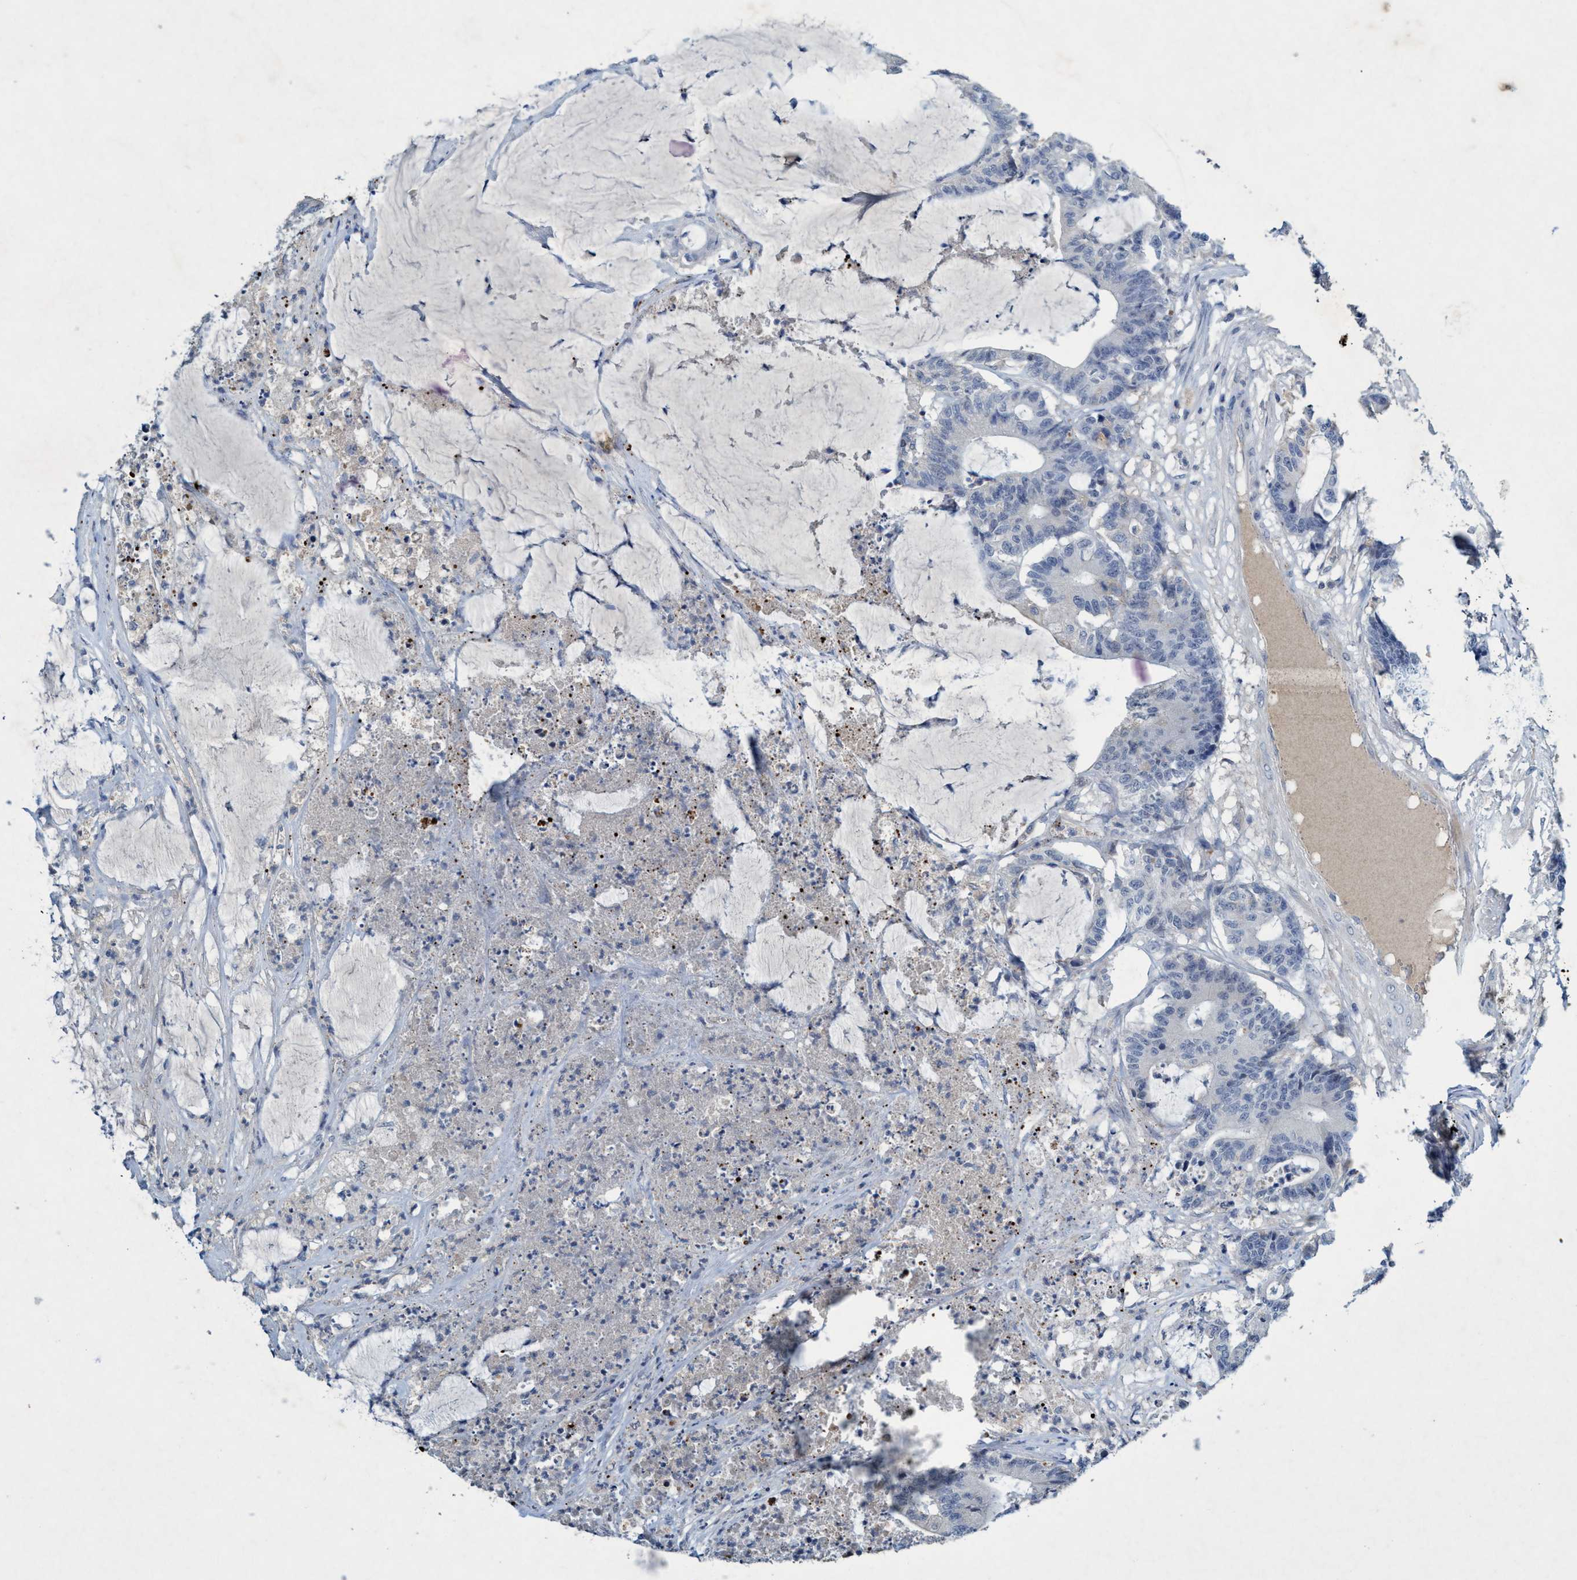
{"staining": {"intensity": "negative", "quantity": "none", "location": "none"}, "tissue": "colorectal cancer", "cell_type": "Tumor cells", "image_type": "cancer", "snomed": [{"axis": "morphology", "description": "Adenocarcinoma, NOS"}, {"axis": "topography", "description": "Colon"}], "caption": "The histopathology image shows no significant expression in tumor cells of colorectal cancer (adenocarcinoma). Nuclei are stained in blue.", "gene": "RNF208", "patient": {"sex": "female", "age": 84}}